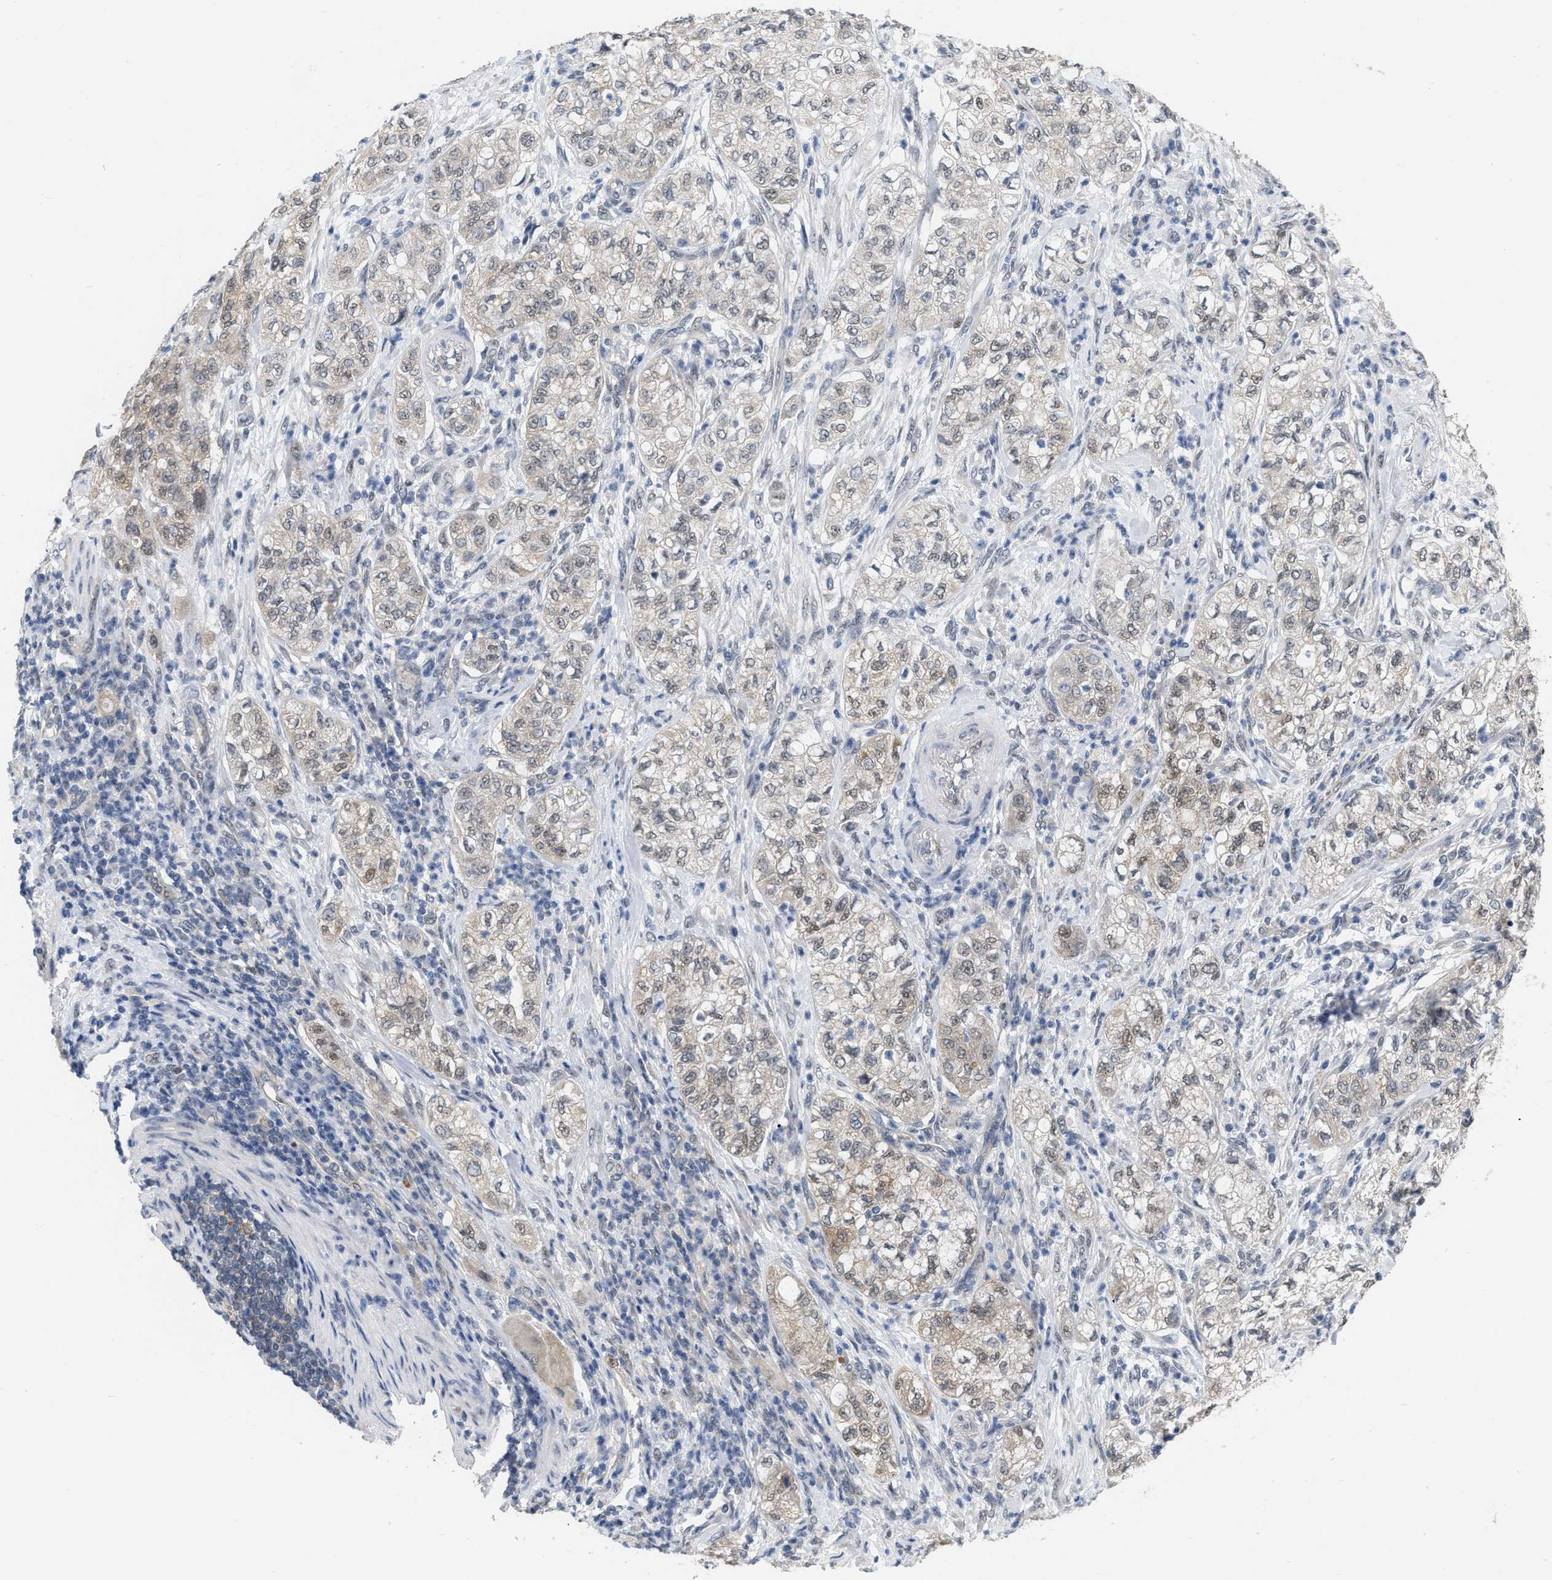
{"staining": {"intensity": "weak", "quantity": "25%-75%", "location": "cytoplasmic/membranous"}, "tissue": "pancreatic cancer", "cell_type": "Tumor cells", "image_type": "cancer", "snomed": [{"axis": "morphology", "description": "Adenocarcinoma, NOS"}, {"axis": "topography", "description": "Pancreas"}], "caption": "Protein expression analysis of adenocarcinoma (pancreatic) displays weak cytoplasmic/membranous expression in about 25%-75% of tumor cells.", "gene": "RUVBL1", "patient": {"sex": "female", "age": 78}}